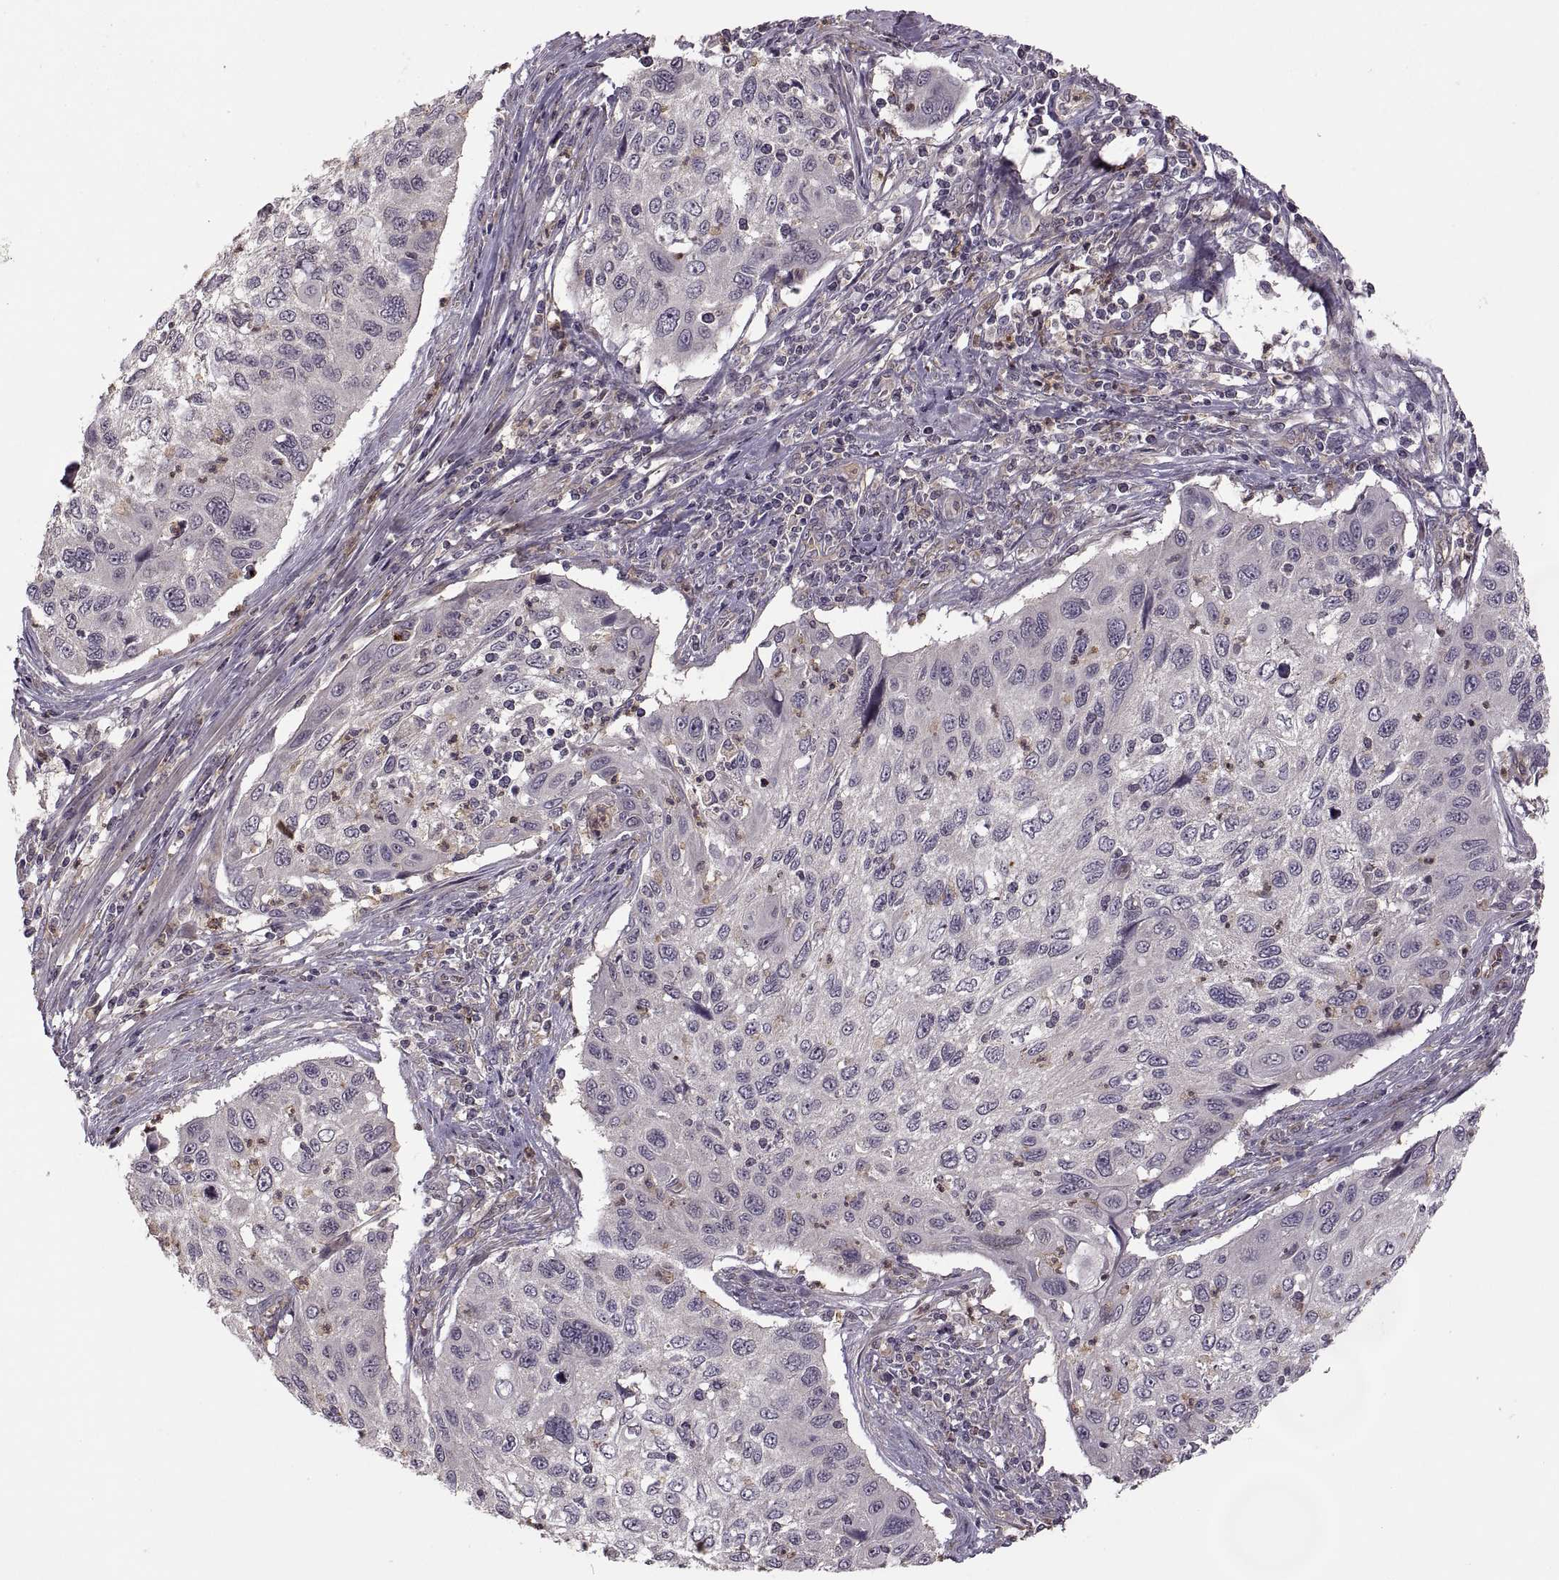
{"staining": {"intensity": "negative", "quantity": "none", "location": "none"}, "tissue": "cervical cancer", "cell_type": "Tumor cells", "image_type": "cancer", "snomed": [{"axis": "morphology", "description": "Squamous cell carcinoma, NOS"}, {"axis": "topography", "description": "Cervix"}], "caption": "Immunohistochemical staining of squamous cell carcinoma (cervical) exhibits no significant expression in tumor cells.", "gene": "PIERCE1", "patient": {"sex": "female", "age": 70}}